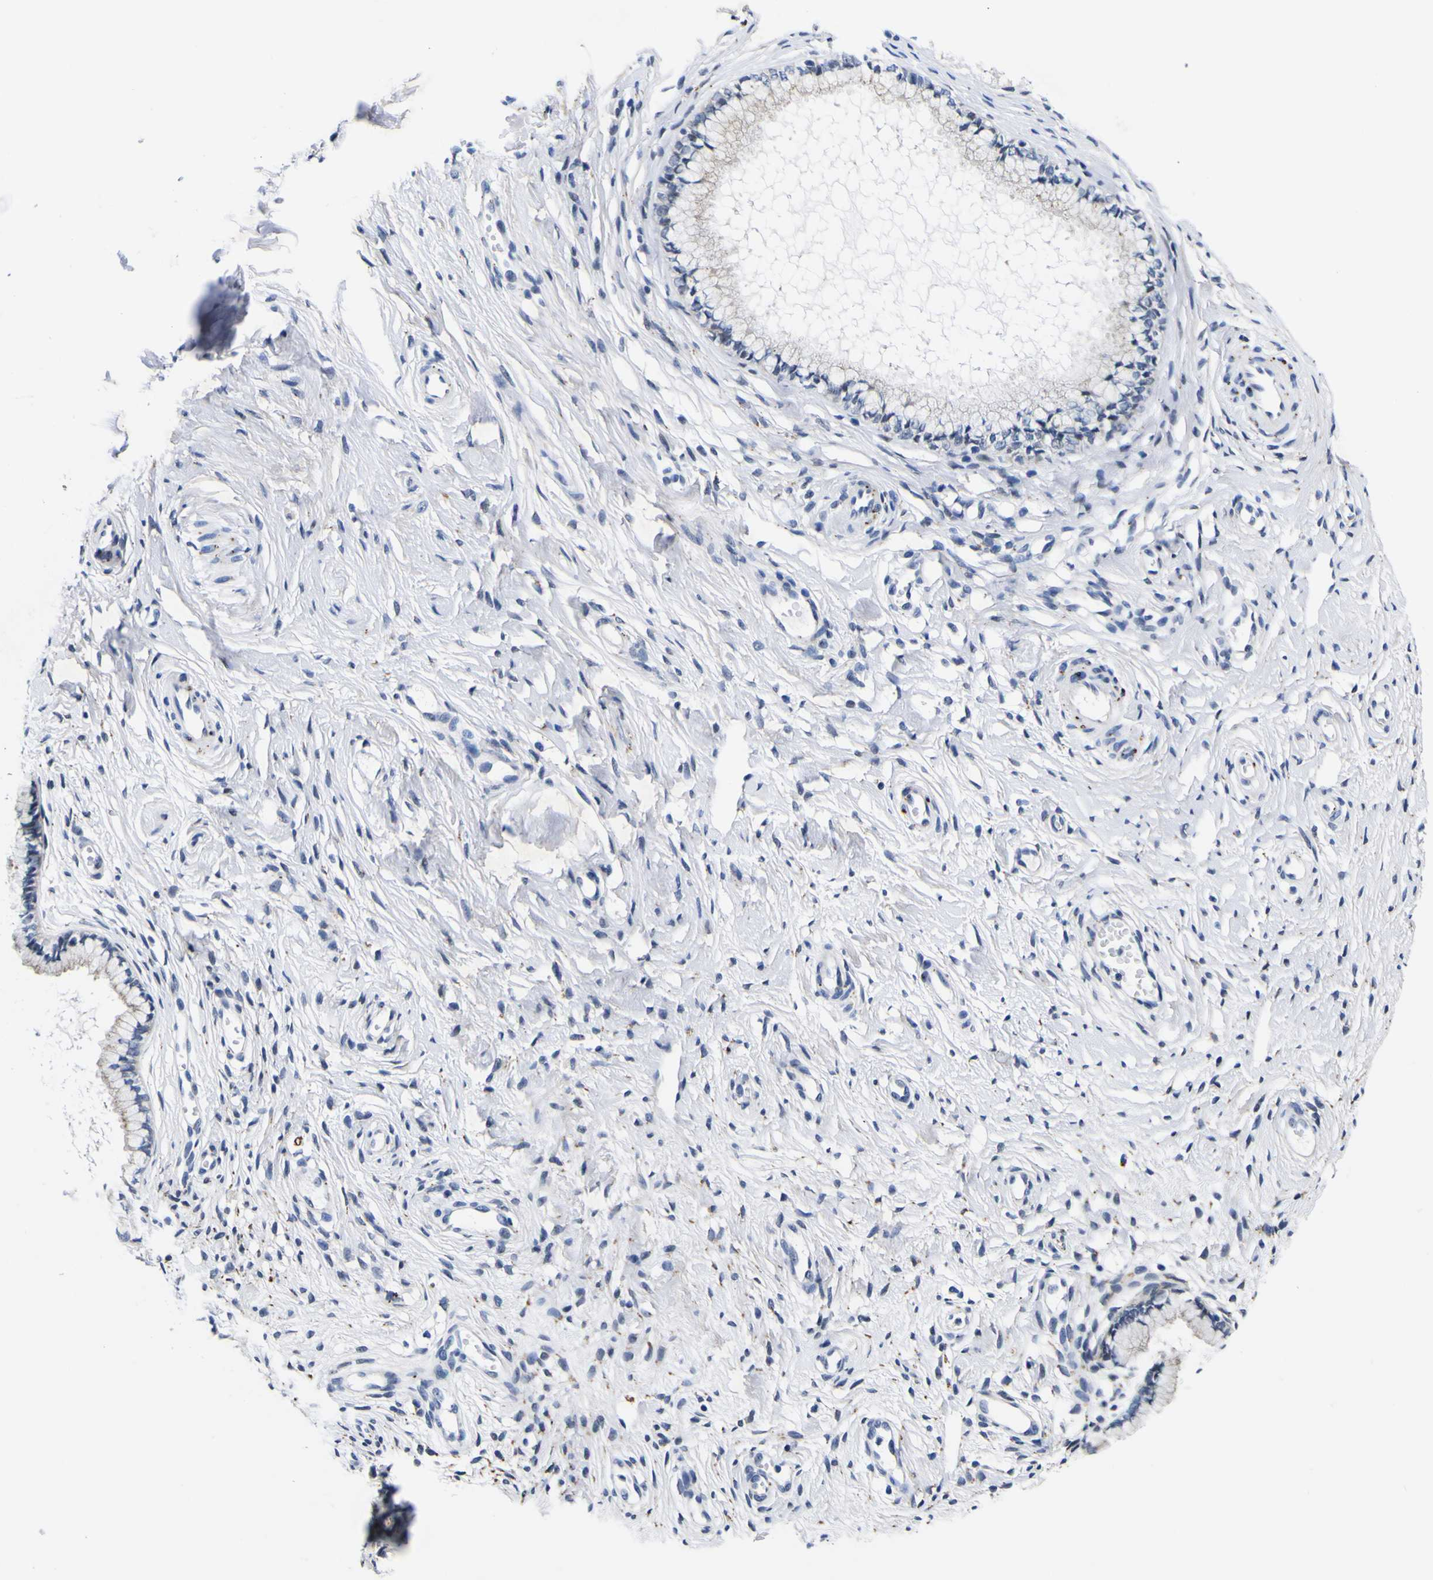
{"staining": {"intensity": "negative", "quantity": "none", "location": "none"}, "tissue": "cervix", "cell_type": "Glandular cells", "image_type": "normal", "snomed": [{"axis": "morphology", "description": "Normal tissue, NOS"}, {"axis": "topography", "description": "Cervix"}], "caption": "Cervix was stained to show a protein in brown. There is no significant staining in glandular cells. The staining is performed using DAB brown chromogen with nuclei counter-stained in using hematoxylin.", "gene": "IGFLR1", "patient": {"sex": "female", "age": 65}}